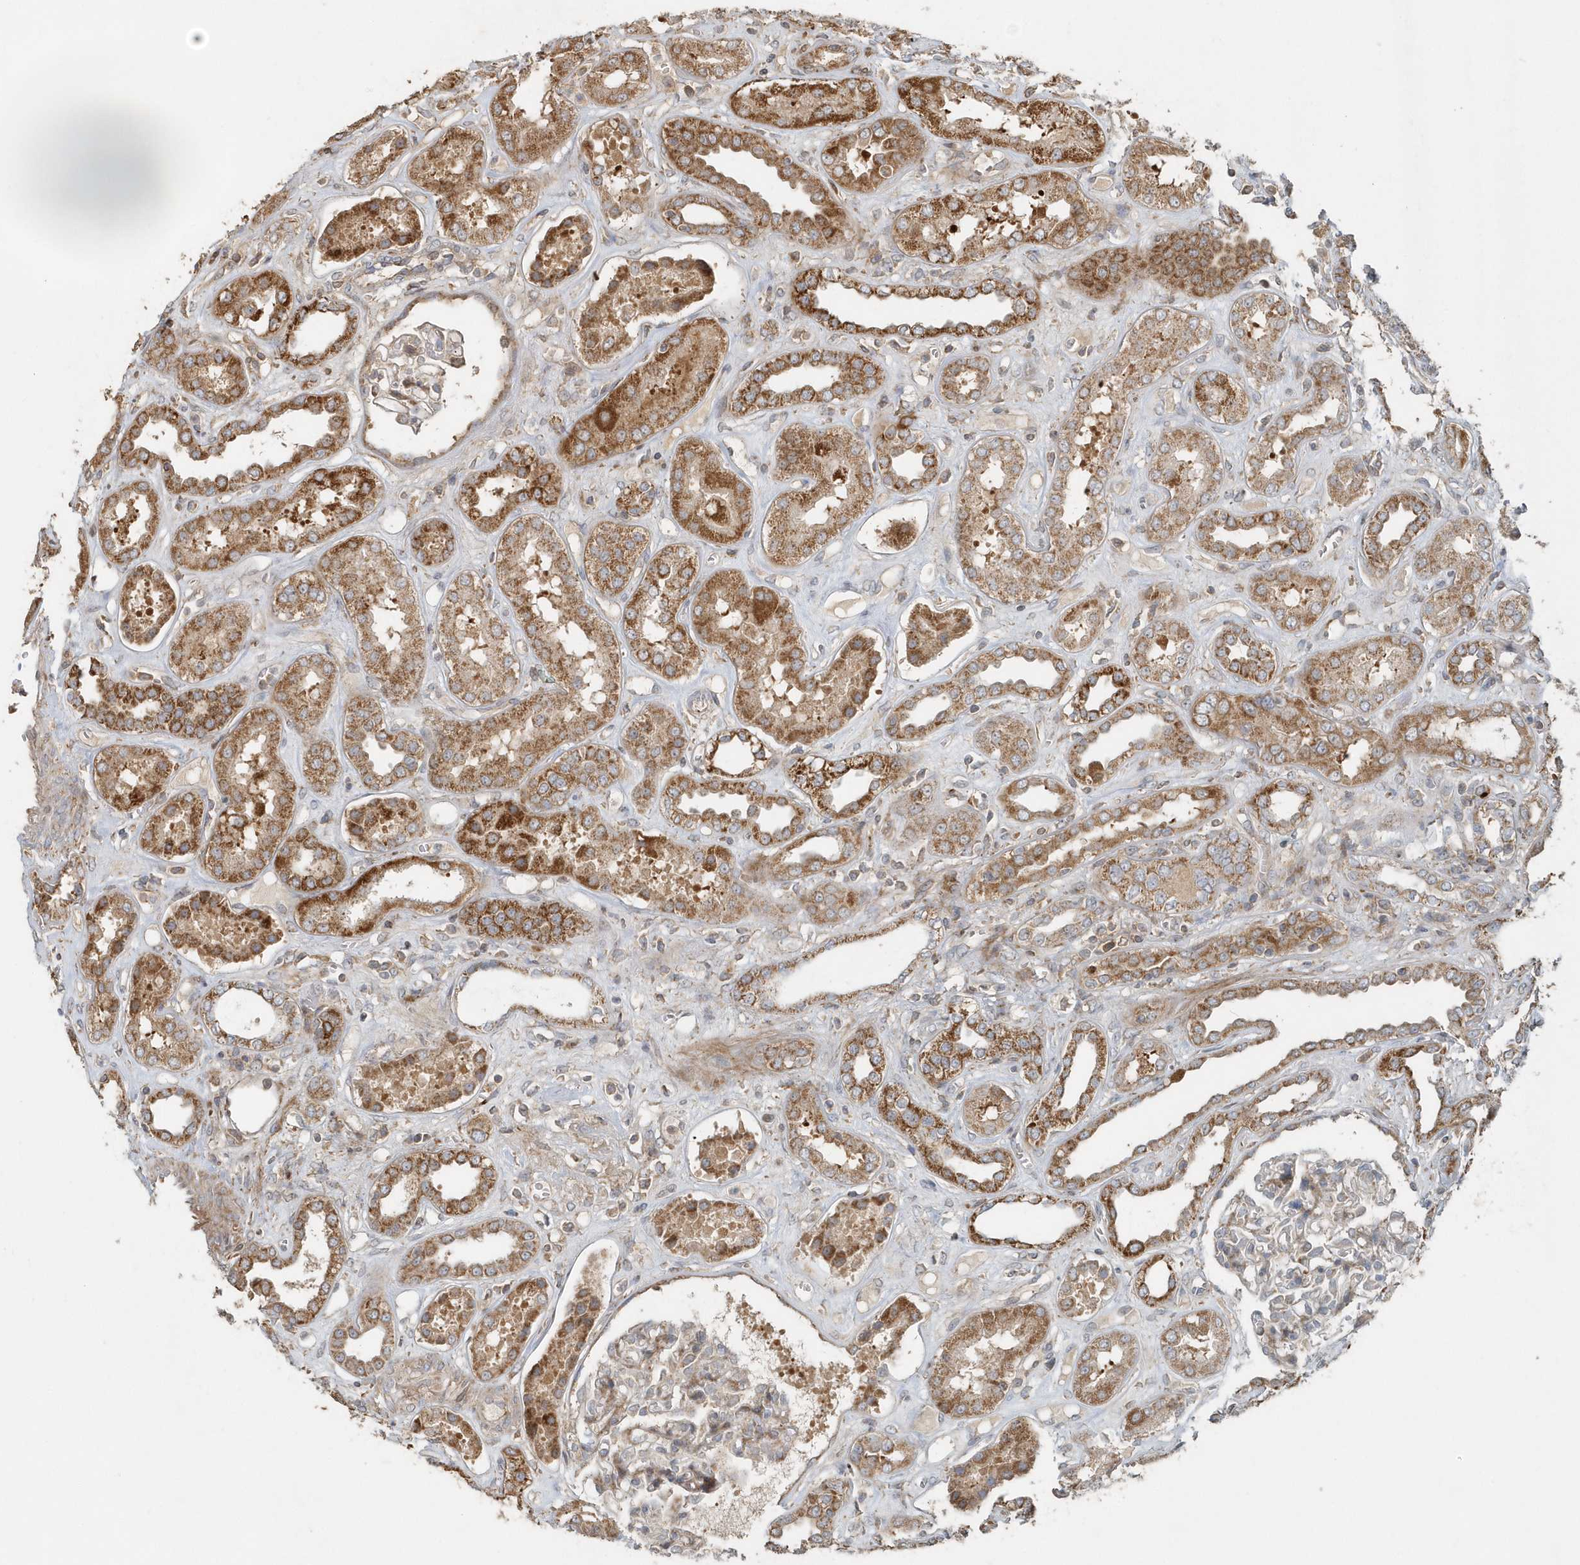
{"staining": {"intensity": "weak", "quantity": "25%-75%", "location": "cytoplasmic/membranous"}, "tissue": "kidney", "cell_type": "Cells in glomeruli", "image_type": "normal", "snomed": [{"axis": "morphology", "description": "Normal tissue, NOS"}, {"axis": "topography", "description": "Kidney"}], "caption": "Kidney stained with DAB immunohistochemistry (IHC) demonstrates low levels of weak cytoplasmic/membranous expression in approximately 25%-75% of cells in glomeruli.", "gene": "MMUT", "patient": {"sex": "male", "age": 59}}